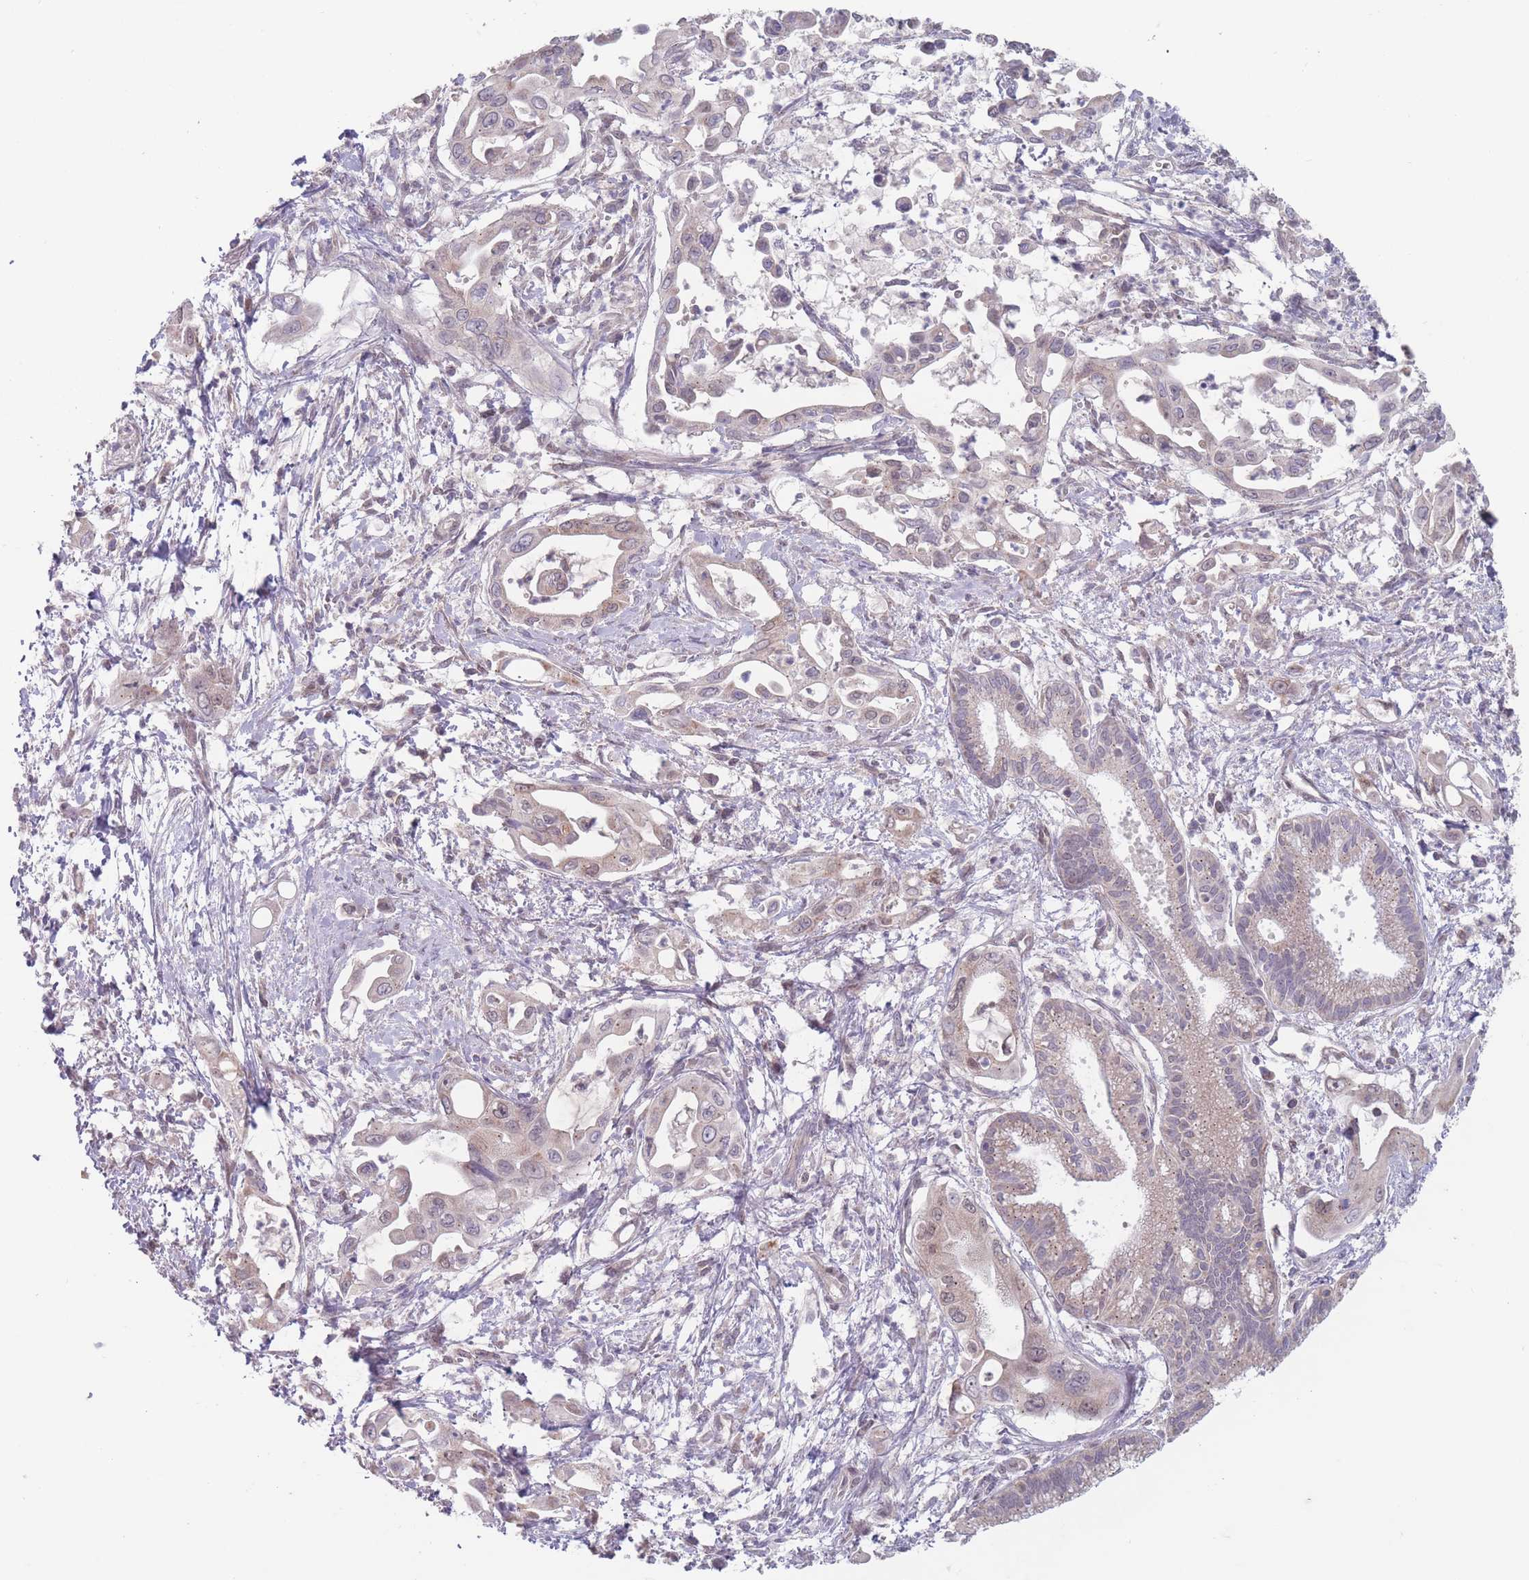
{"staining": {"intensity": "moderate", "quantity": "25%-75%", "location": "cytoplasmic/membranous,nuclear"}, "tissue": "pancreatic cancer", "cell_type": "Tumor cells", "image_type": "cancer", "snomed": [{"axis": "morphology", "description": "Adenocarcinoma, NOS"}, {"axis": "topography", "description": "Pancreas"}], "caption": "An immunohistochemistry (IHC) histopathology image of tumor tissue is shown. Protein staining in brown shows moderate cytoplasmic/membranous and nuclear positivity in pancreatic cancer within tumor cells.", "gene": "PEX7", "patient": {"sex": "male", "age": 61}}